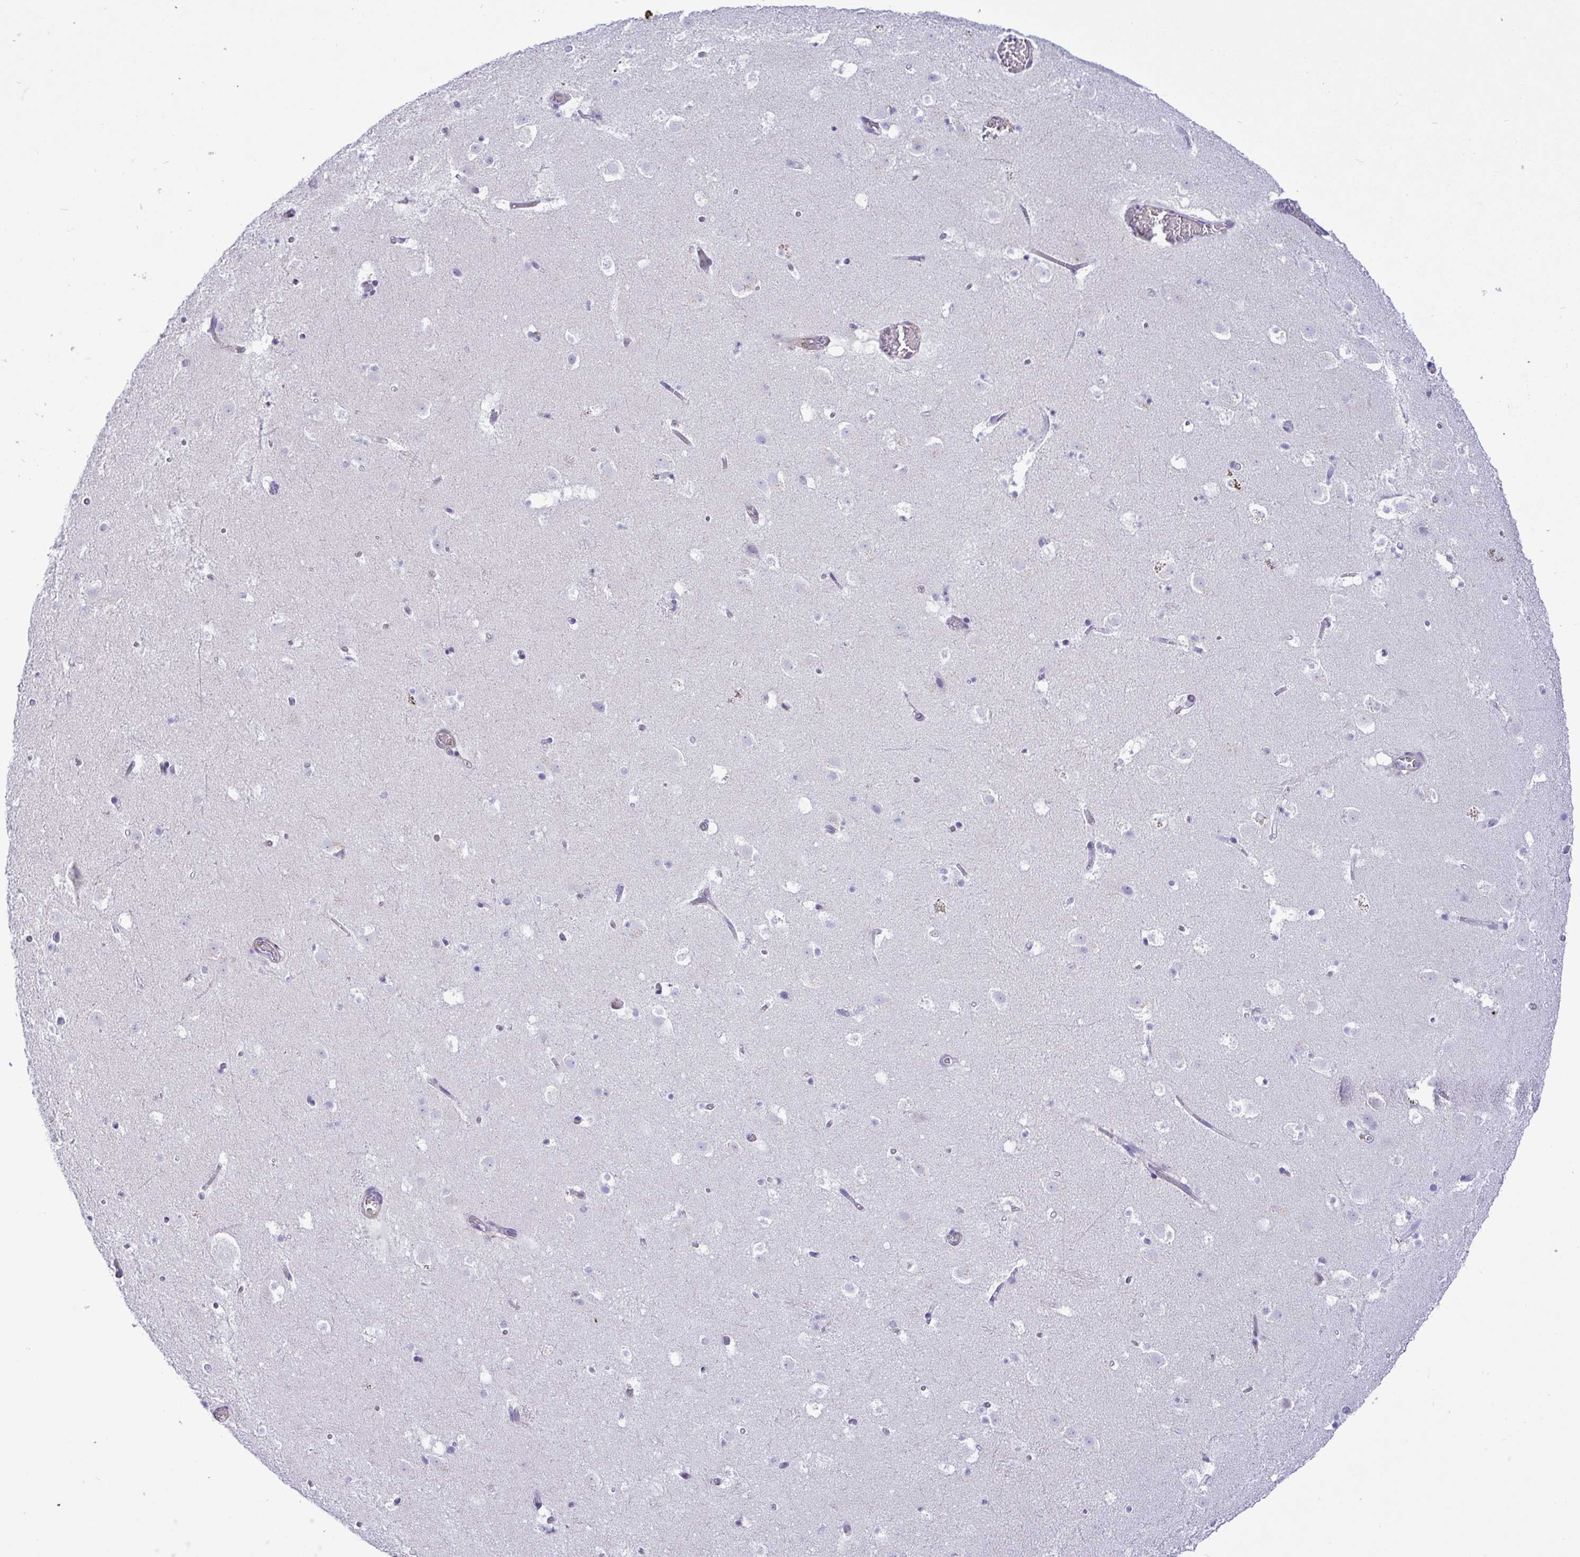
{"staining": {"intensity": "negative", "quantity": "none", "location": "none"}, "tissue": "caudate", "cell_type": "Glial cells", "image_type": "normal", "snomed": [{"axis": "morphology", "description": "Normal tissue, NOS"}, {"axis": "topography", "description": "Lateral ventricle wall"}], "caption": "This is an immunohistochemistry image of normal human caudate. There is no positivity in glial cells.", "gene": "FAM86B1", "patient": {"sex": "male", "age": 37}}